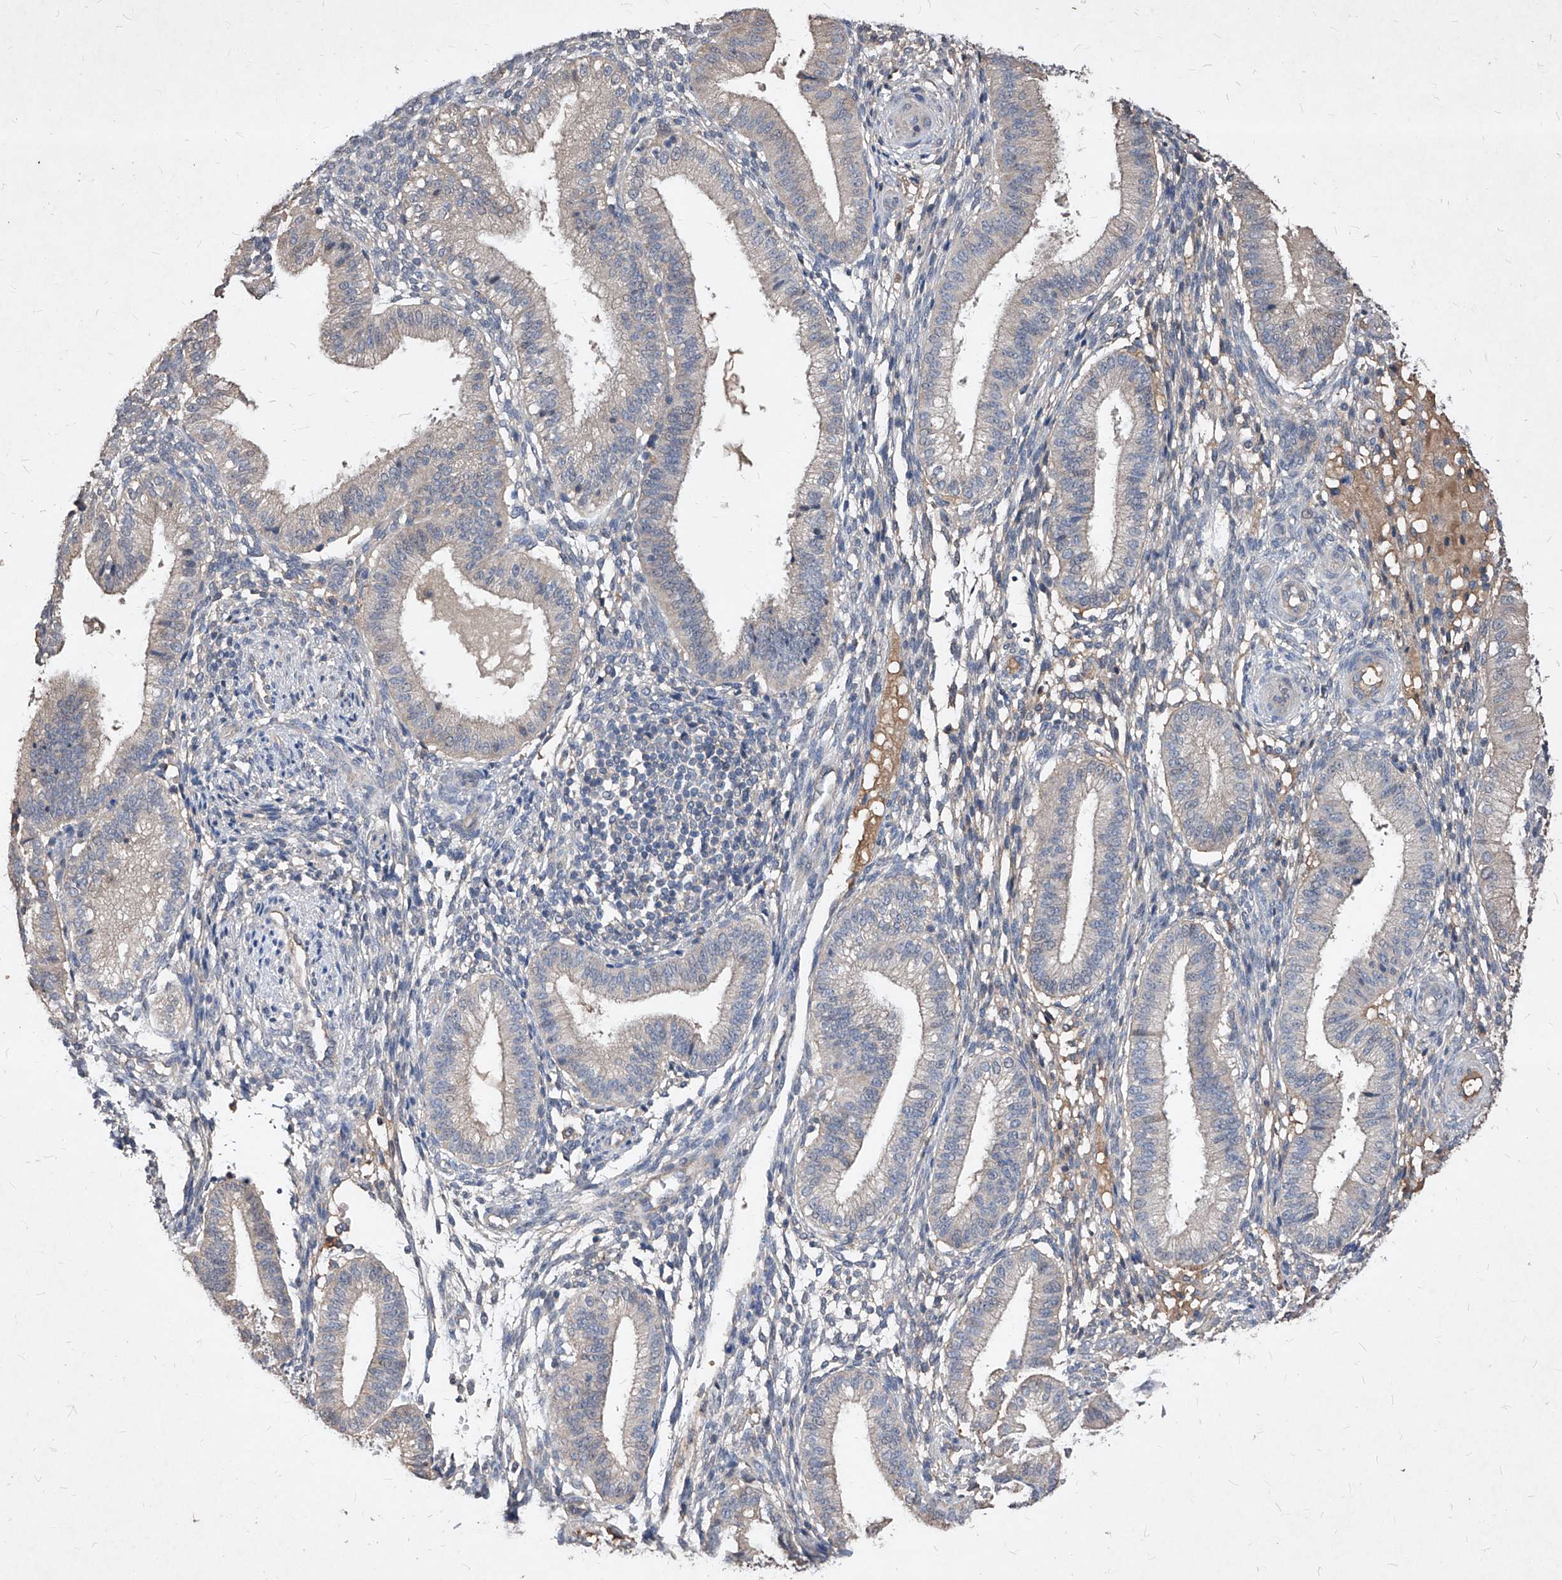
{"staining": {"intensity": "negative", "quantity": "none", "location": "none"}, "tissue": "endometrium", "cell_type": "Cells in endometrial stroma", "image_type": "normal", "snomed": [{"axis": "morphology", "description": "Normal tissue, NOS"}, {"axis": "topography", "description": "Endometrium"}], "caption": "Protein analysis of unremarkable endometrium displays no significant expression in cells in endometrial stroma. (Brightfield microscopy of DAB (3,3'-diaminobenzidine) IHC at high magnification).", "gene": "SYNGR1", "patient": {"sex": "female", "age": 39}}